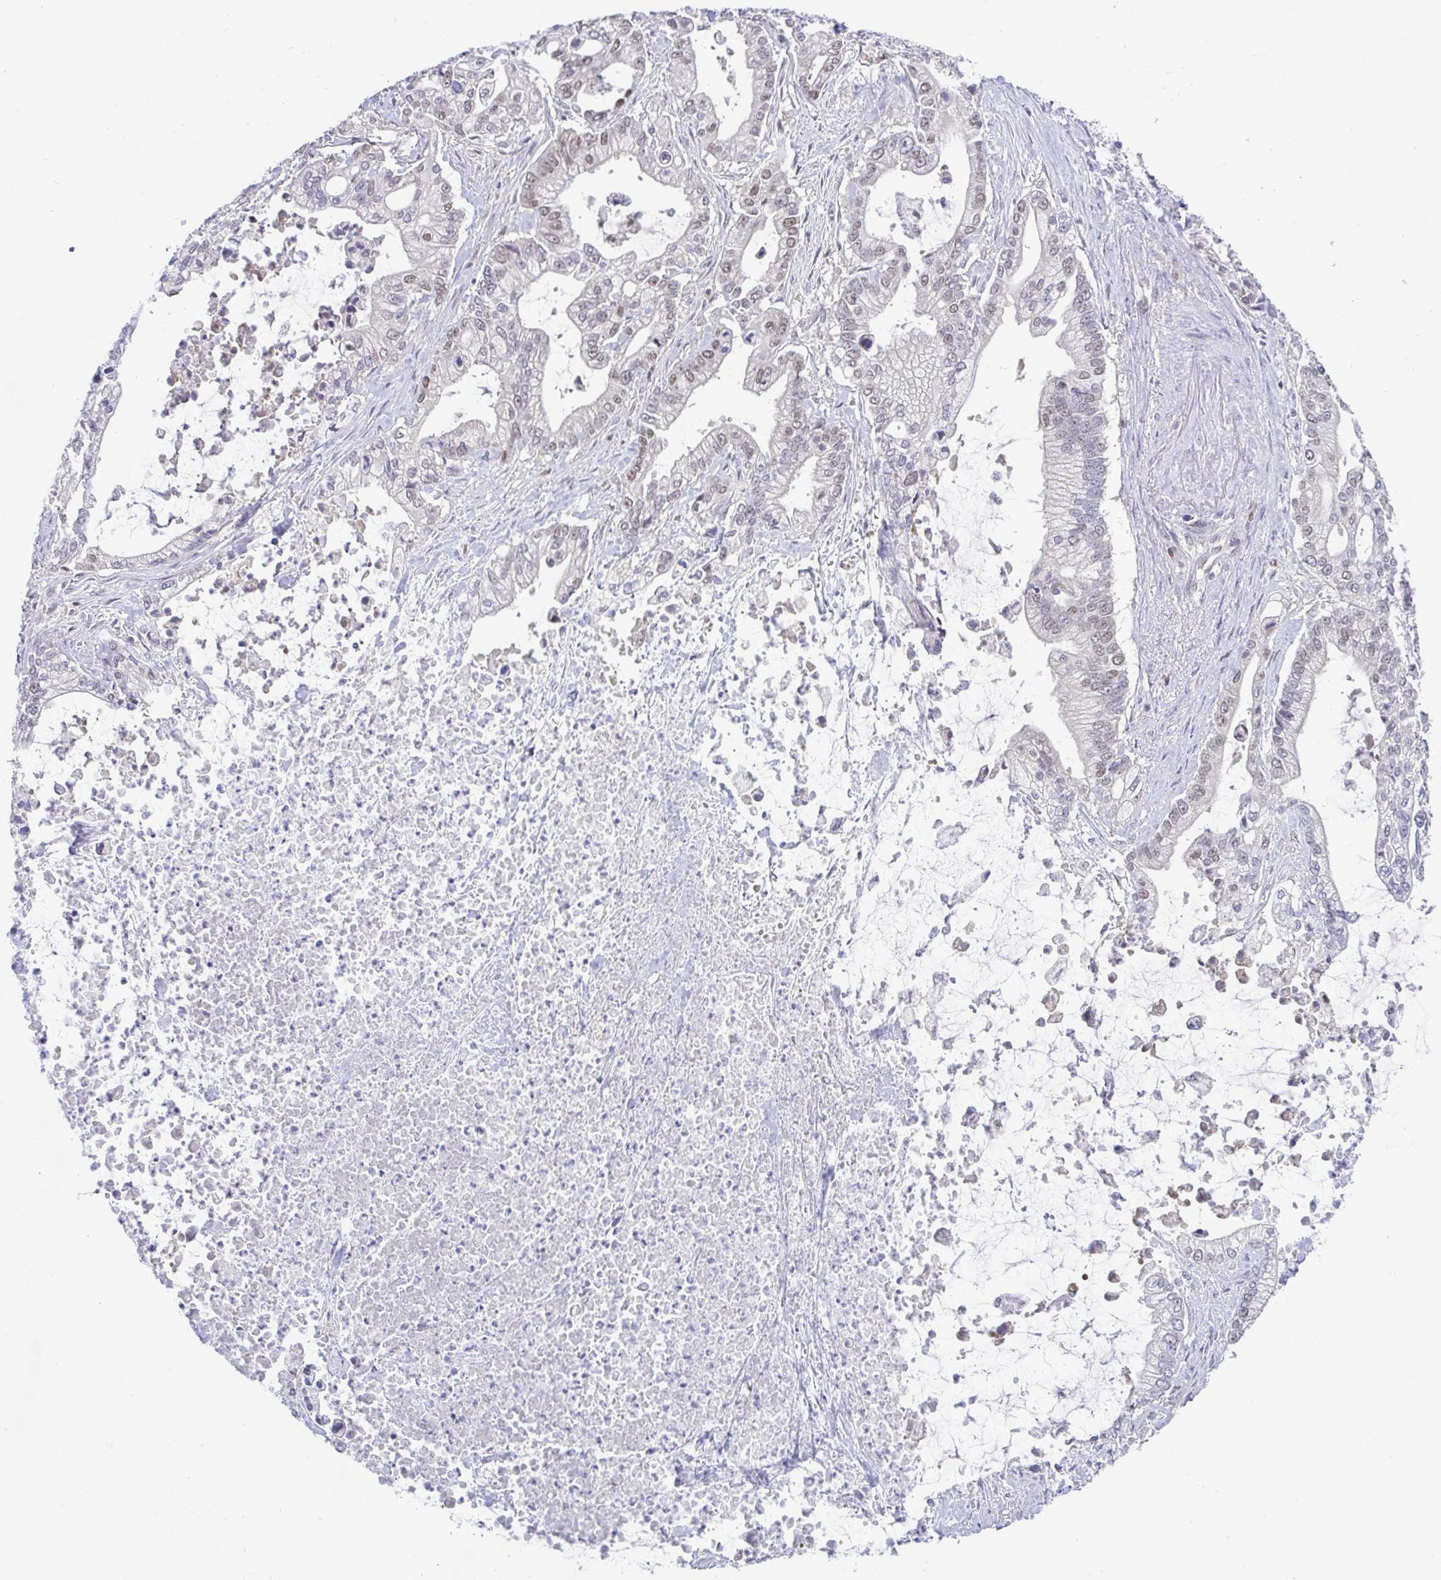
{"staining": {"intensity": "weak", "quantity": "25%-75%", "location": "nuclear"}, "tissue": "pancreatic cancer", "cell_type": "Tumor cells", "image_type": "cancer", "snomed": [{"axis": "morphology", "description": "Adenocarcinoma, NOS"}, {"axis": "topography", "description": "Pancreas"}], "caption": "Pancreatic cancer (adenocarcinoma) stained for a protein exhibits weak nuclear positivity in tumor cells.", "gene": "ZNF444", "patient": {"sex": "male", "age": 69}}